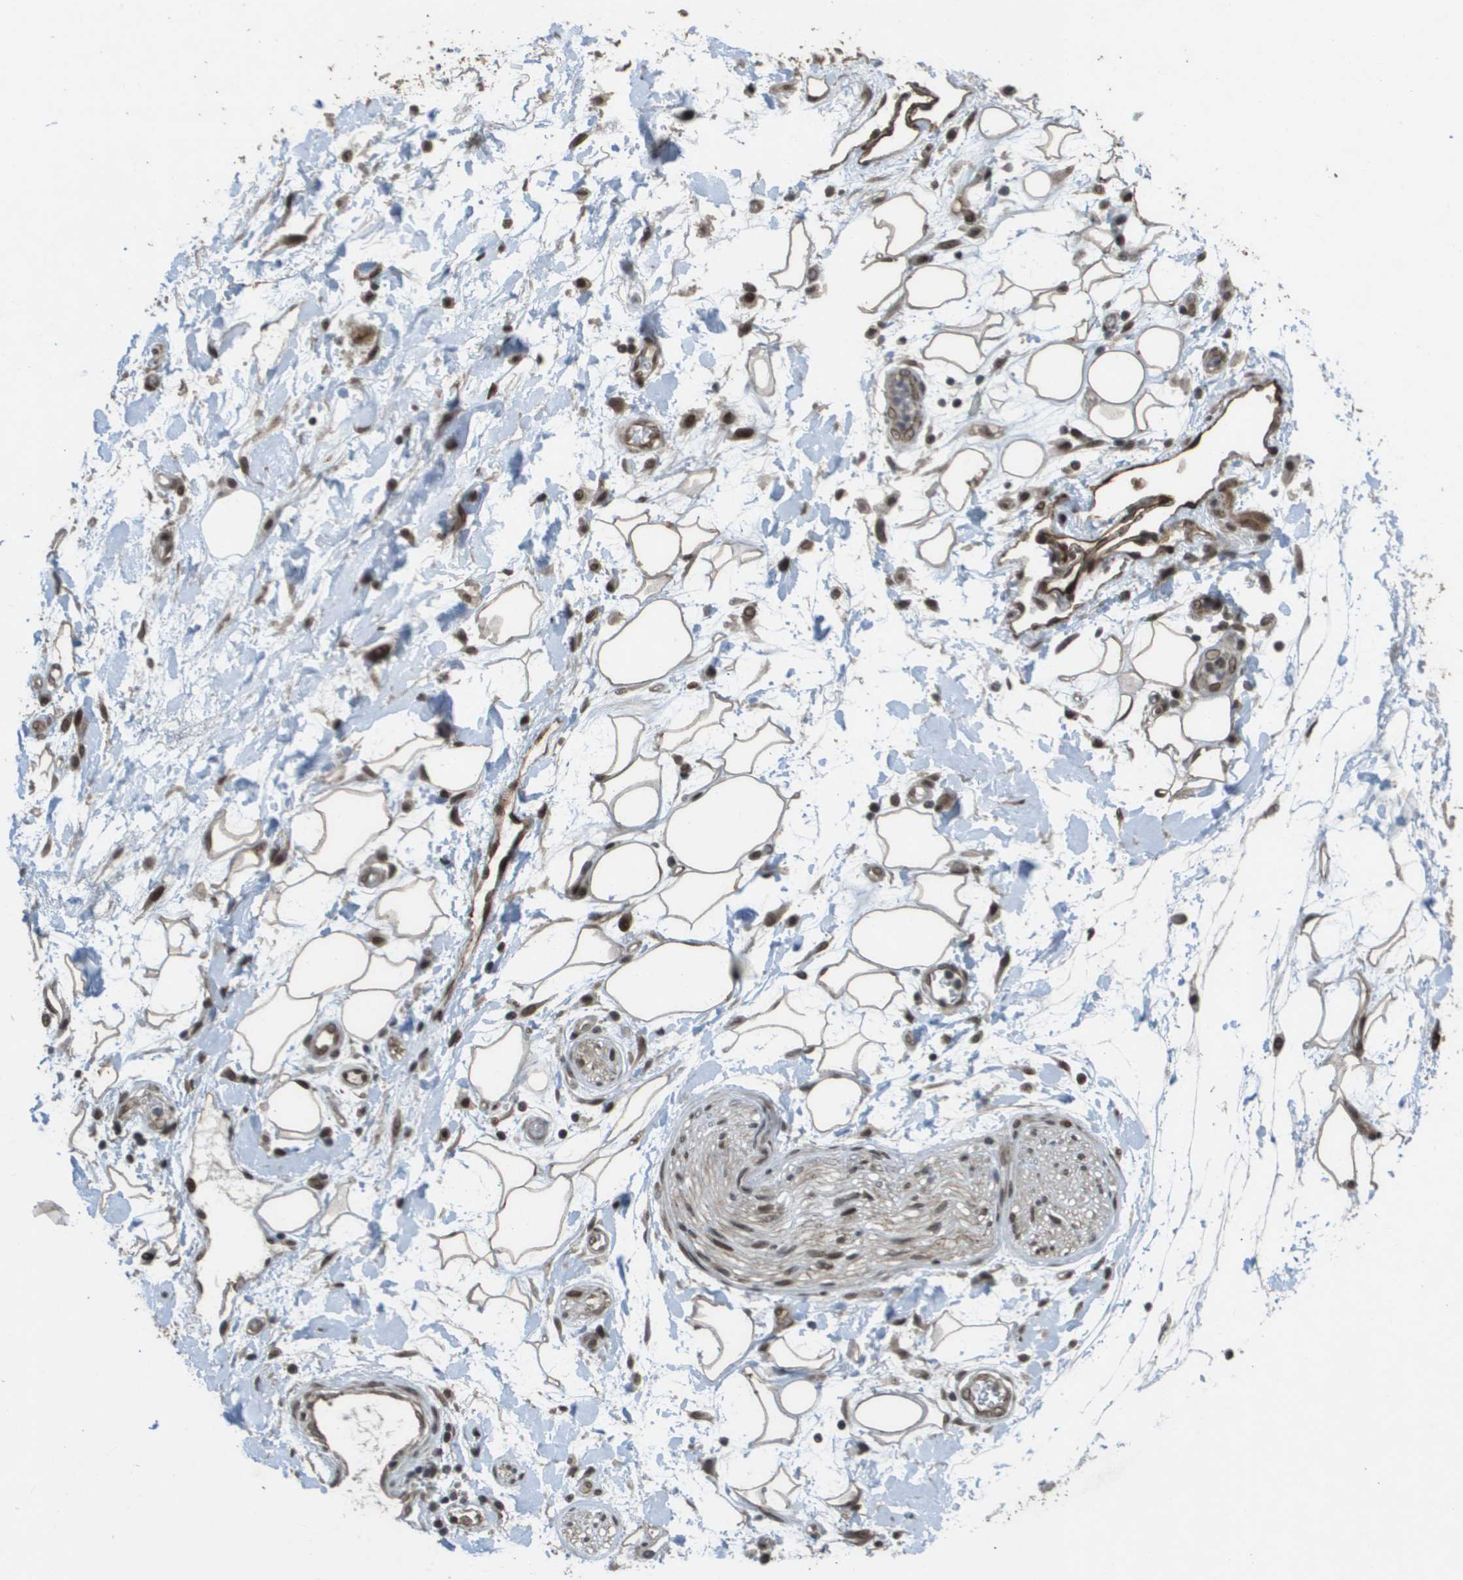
{"staining": {"intensity": "moderate", "quantity": ">75%", "location": "cytoplasmic/membranous,nuclear"}, "tissue": "adipose tissue", "cell_type": "Adipocytes", "image_type": "normal", "snomed": [{"axis": "morphology", "description": "Normal tissue, NOS"}, {"axis": "morphology", "description": "Adenocarcinoma, NOS"}, {"axis": "topography", "description": "Duodenum"}, {"axis": "topography", "description": "Peripheral nerve tissue"}], "caption": "Protein expression by IHC displays moderate cytoplasmic/membranous,nuclear expression in approximately >75% of adipocytes in normal adipose tissue.", "gene": "KAT5", "patient": {"sex": "female", "age": 60}}